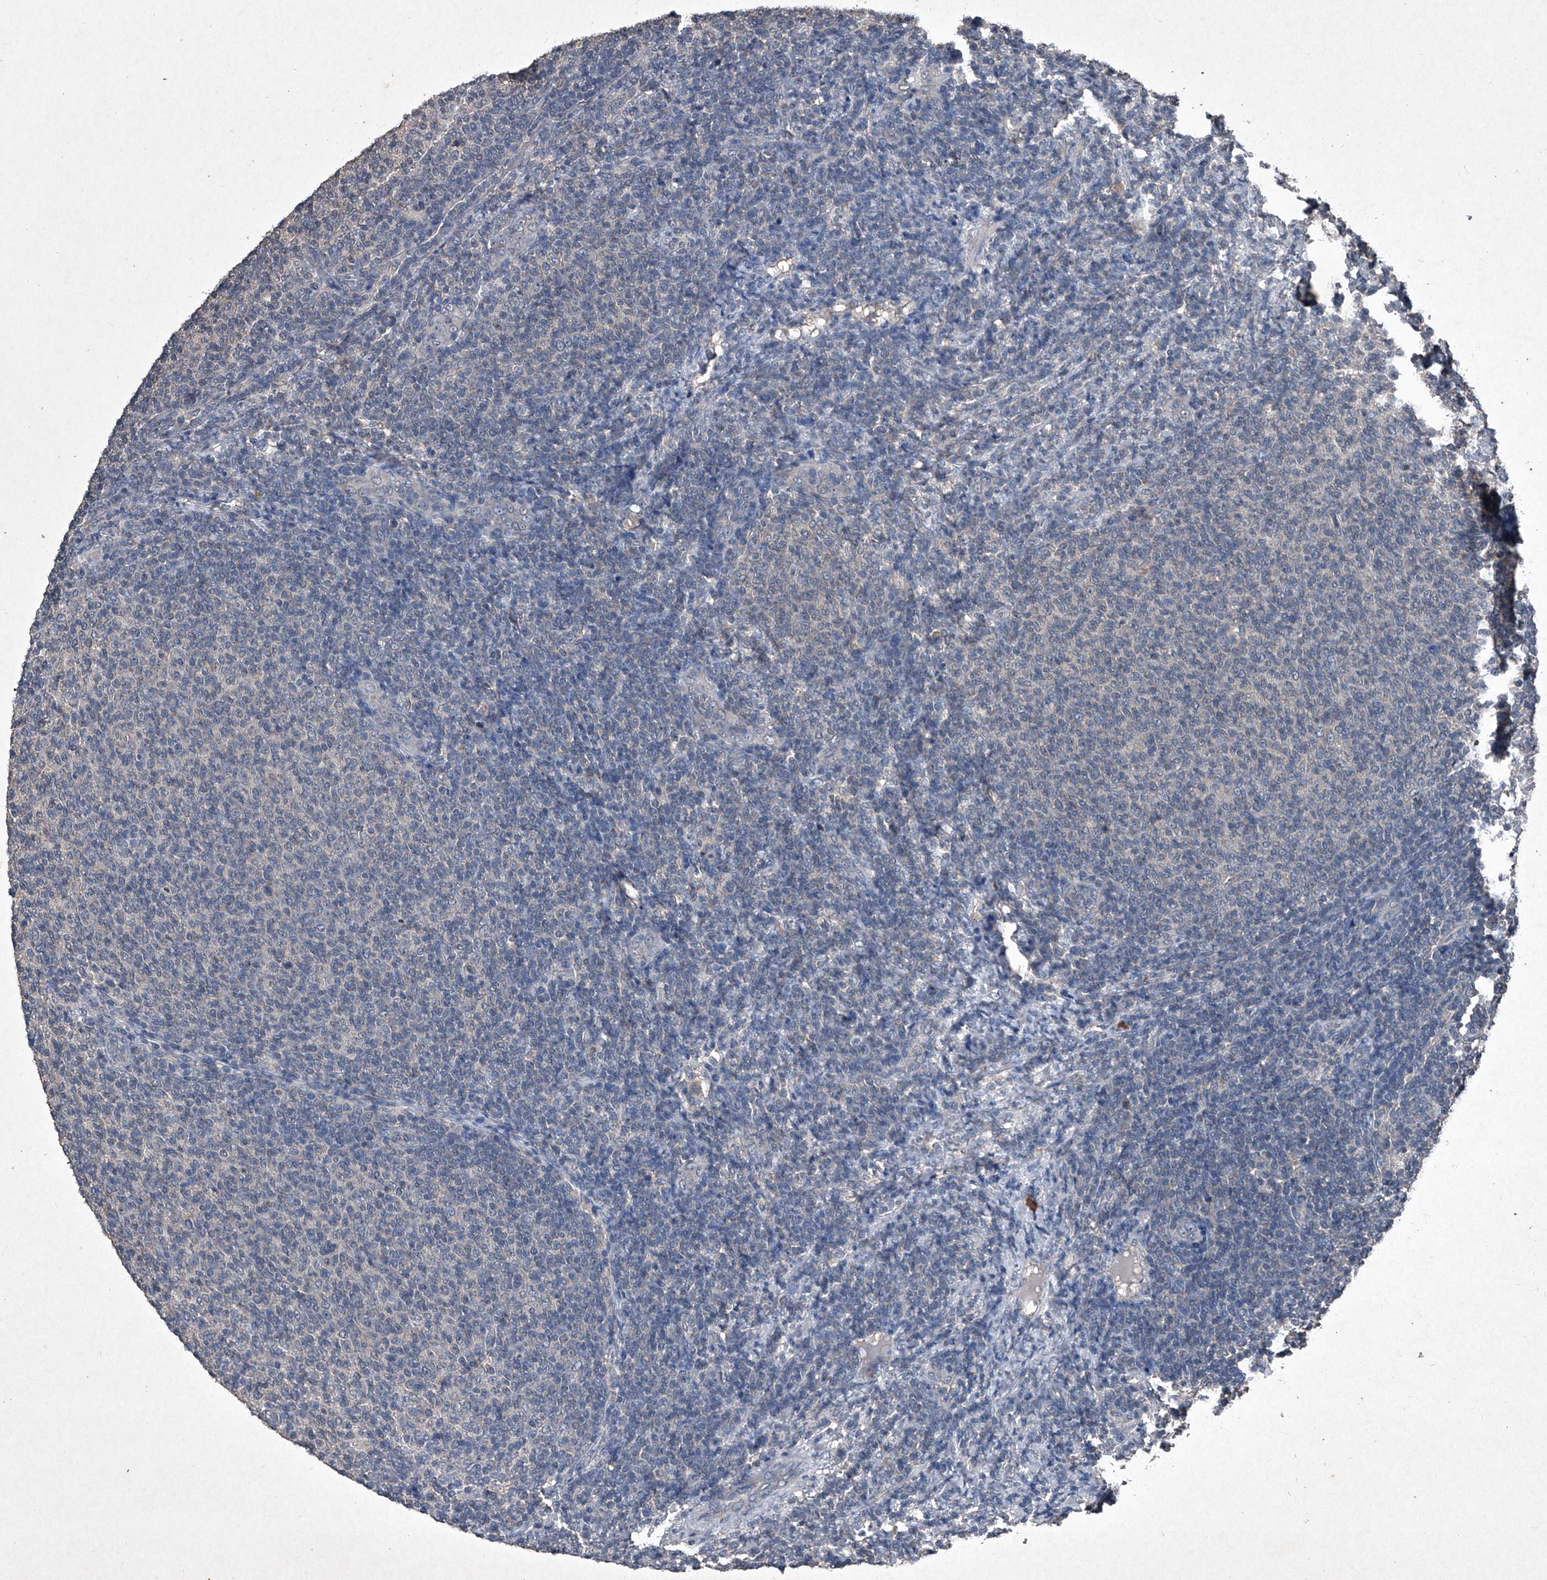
{"staining": {"intensity": "negative", "quantity": "none", "location": "none"}, "tissue": "lymphoma", "cell_type": "Tumor cells", "image_type": "cancer", "snomed": [{"axis": "morphology", "description": "Malignant lymphoma, non-Hodgkin's type, Low grade"}, {"axis": "topography", "description": "Lymph node"}], "caption": "A photomicrograph of human lymphoma is negative for staining in tumor cells.", "gene": "MAPKAP1", "patient": {"sex": "male", "age": 66}}